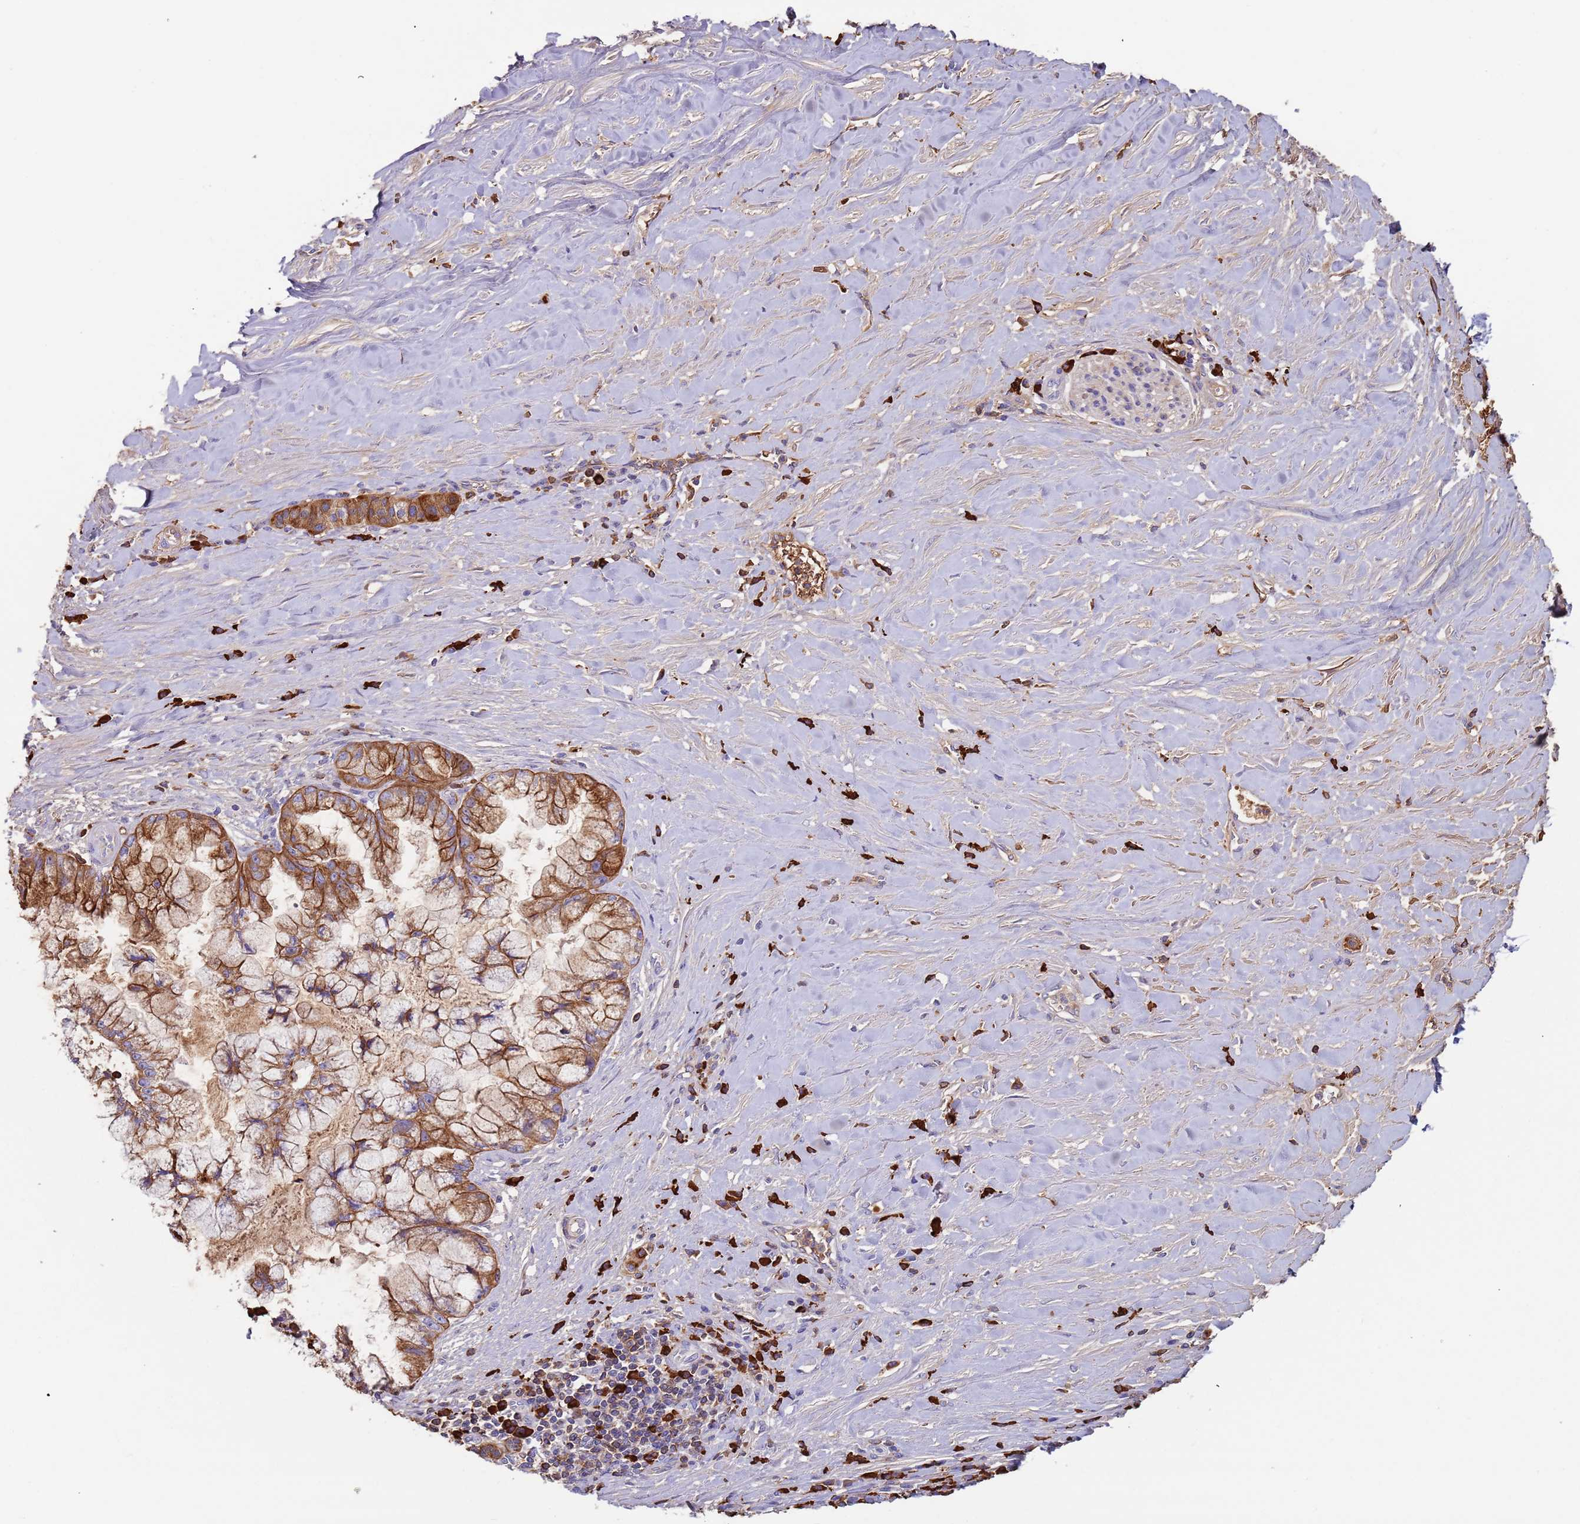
{"staining": {"intensity": "strong", "quantity": "<25%", "location": "cytoplasmic/membranous"}, "tissue": "pancreatic cancer", "cell_type": "Tumor cells", "image_type": "cancer", "snomed": [{"axis": "morphology", "description": "Adenocarcinoma, NOS"}, {"axis": "topography", "description": "Pancreas"}], "caption": "DAB immunohistochemical staining of pancreatic adenocarcinoma displays strong cytoplasmic/membranous protein expression in approximately <25% of tumor cells.", "gene": "CYSLTR2", "patient": {"sex": "male", "age": 73}}